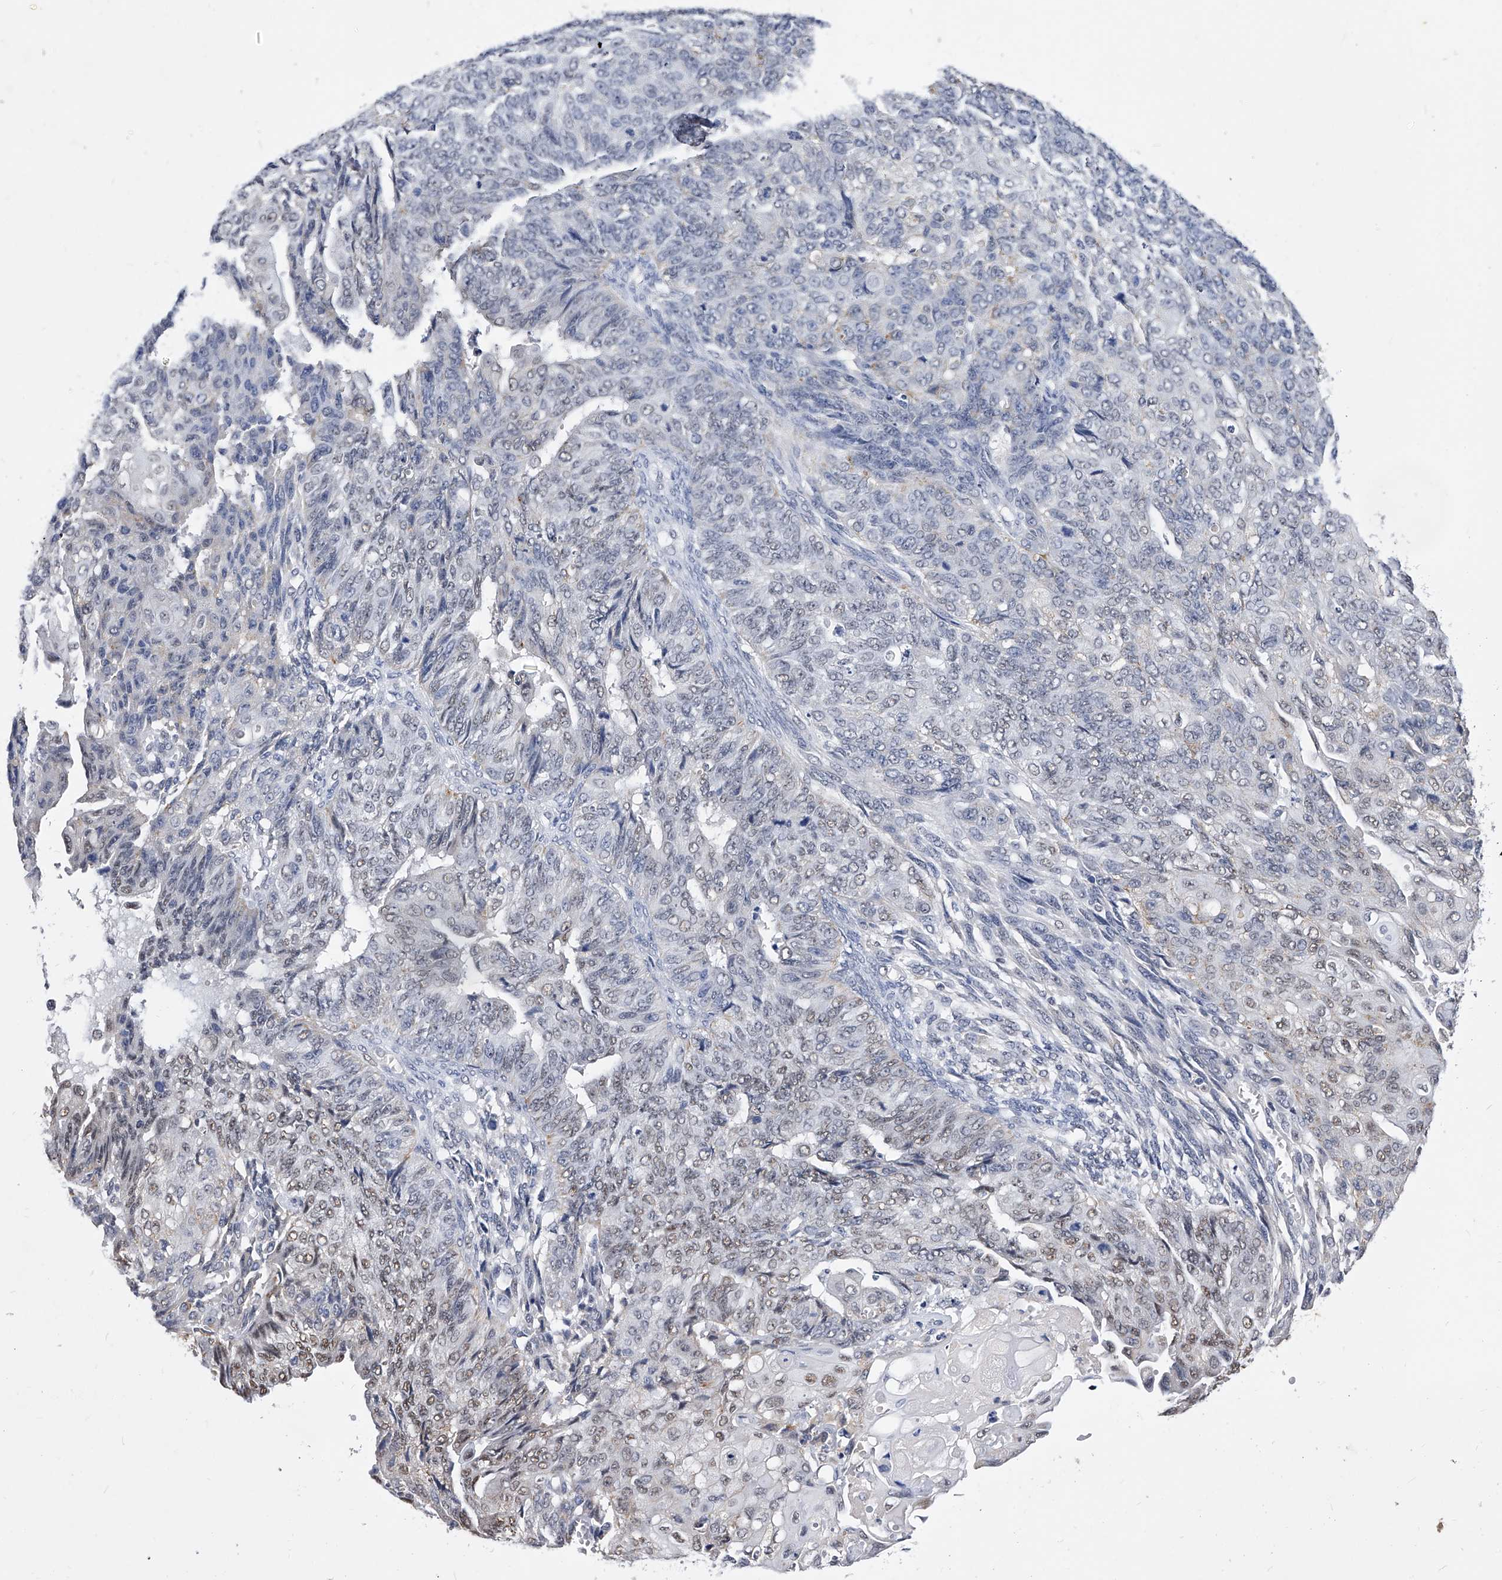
{"staining": {"intensity": "weak", "quantity": "<25%", "location": "nuclear"}, "tissue": "endometrial cancer", "cell_type": "Tumor cells", "image_type": "cancer", "snomed": [{"axis": "morphology", "description": "Adenocarcinoma, NOS"}, {"axis": "topography", "description": "Endometrium"}], "caption": "High power microscopy histopathology image of an immunohistochemistry (IHC) histopathology image of endometrial cancer, revealing no significant staining in tumor cells. (Immunohistochemistry (ihc), brightfield microscopy, high magnification).", "gene": "ZNF529", "patient": {"sex": "female", "age": 32}}